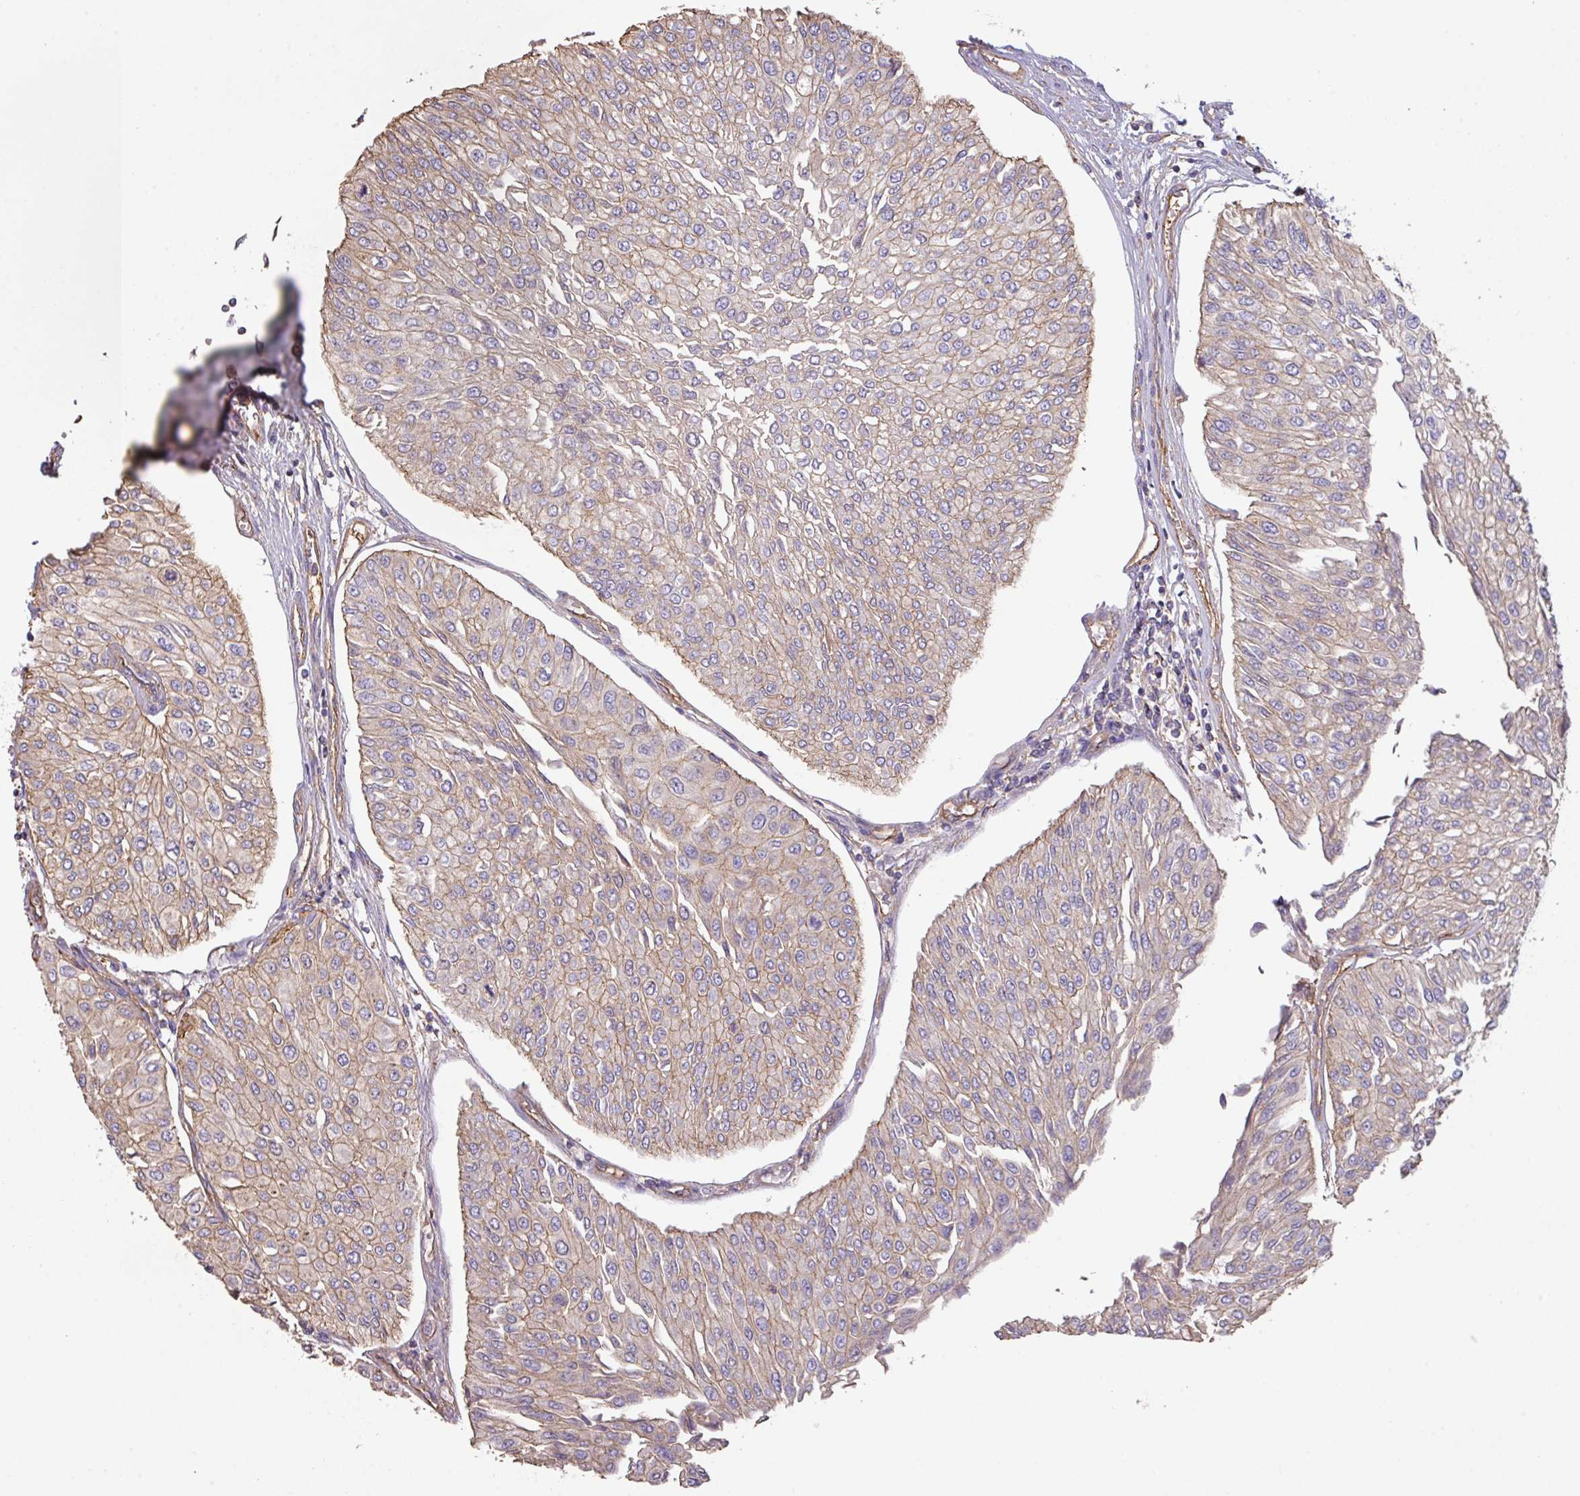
{"staining": {"intensity": "weak", "quantity": ">75%", "location": "cytoplasmic/membranous"}, "tissue": "urothelial cancer", "cell_type": "Tumor cells", "image_type": "cancer", "snomed": [{"axis": "morphology", "description": "Urothelial carcinoma, Low grade"}, {"axis": "topography", "description": "Urinary bladder"}], "caption": "Urothelial carcinoma (low-grade) stained with a protein marker demonstrates weak staining in tumor cells.", "gene": "CALML4", "patient": {"sex": "male", "age": 67}}